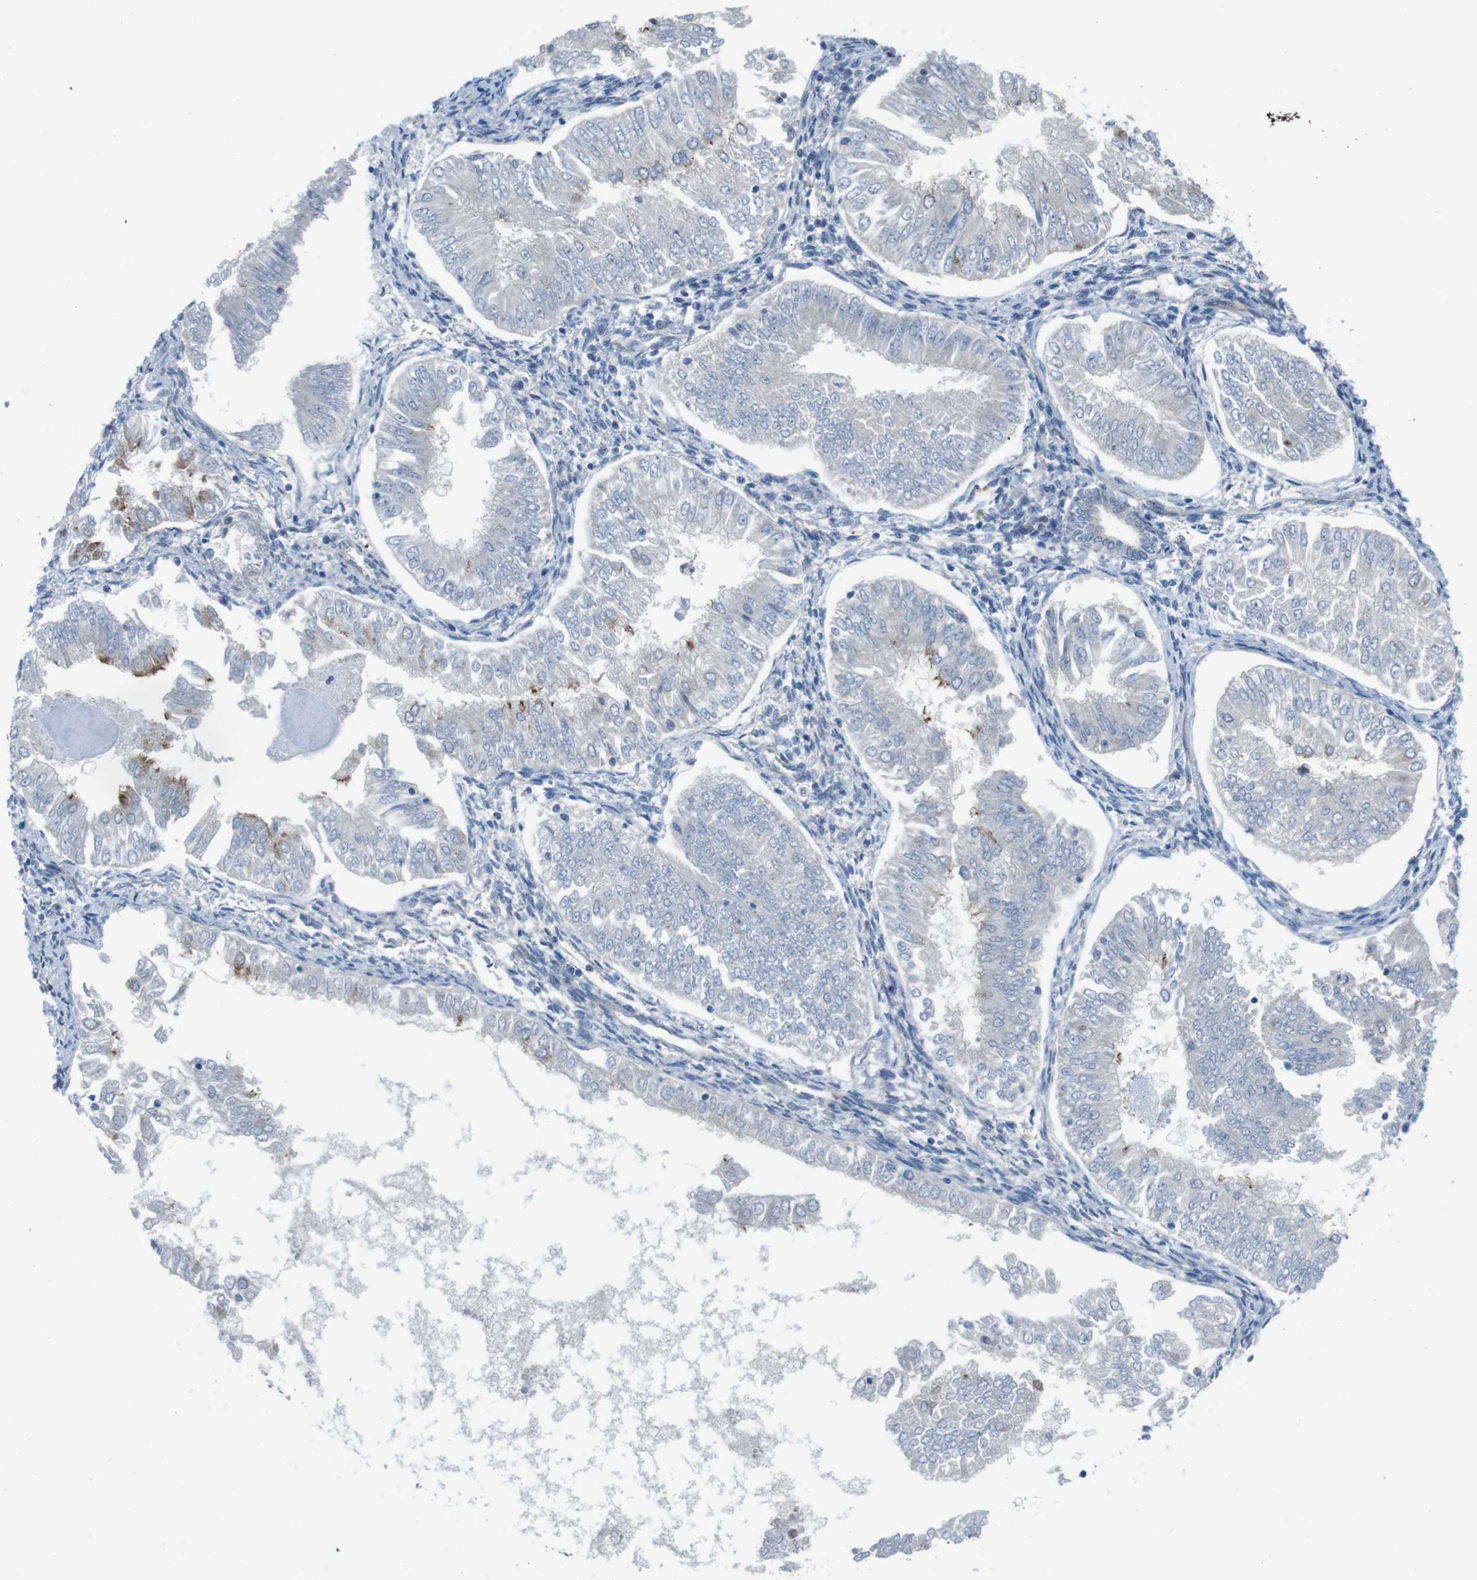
{"staining": {"intensity": "negative", "quantity": "none", "location": "none"}, "tissue": "endometrial cancer", "cell_type": "Tumor cells", "image_type": "cancer", "snomed": [{"axis": "morphology", "description": "Adenocarcinoma, NOS"}, {"axis": "topography", "description": "Endometrium"}], "caption": "The photomicrograph demonstrates no staining of tumor cells in endometrial cancer (adenocarcinoma). (DAB (3,3'-diaminobenzidine) immunohistochemistry (IHC) with hematoxylin counter stain).", "gene": "FAM174B", "patient": {"sex": "female", "age": 53}}